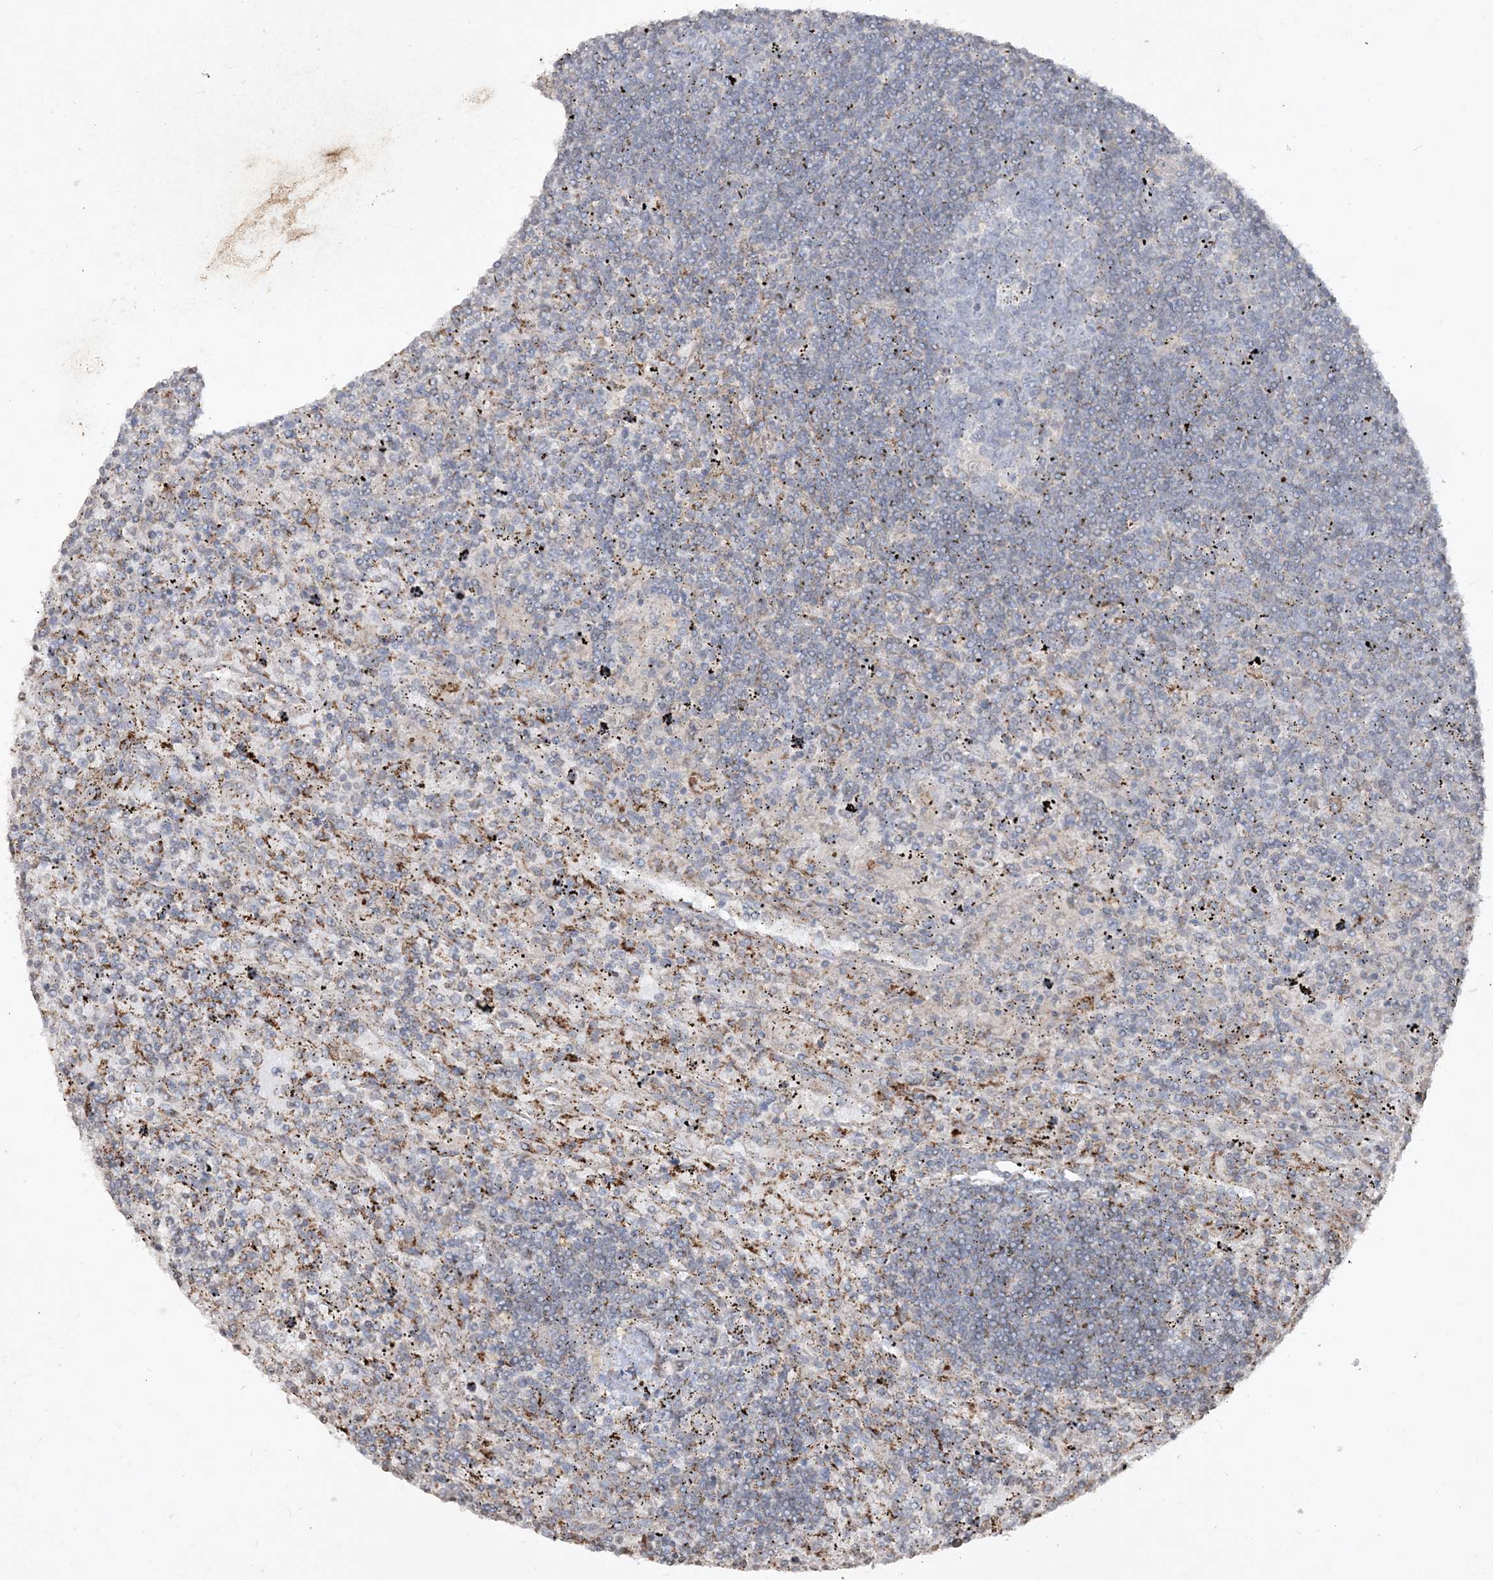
{"staining": {"intensity": "weak", "quantity": "<25%", "location": "cytoplasmic/membranous"}, "tissue": "lymphoma", "cell_type": "Tumor cells", "image_type": "cancer", "snomed": [{"axis": "morphology", "description": "Malignant lymphoma, non-Hodgkin's type, Low grade"}, {"axis": "topography", "description": "Spleen"}], "caption": "High power microscopy image of an IHC image of lymphoma, revealing no significant positivity in tumor cells.", "gene": "TTC7A", "patient": {"sex": "male", "age": 76}}